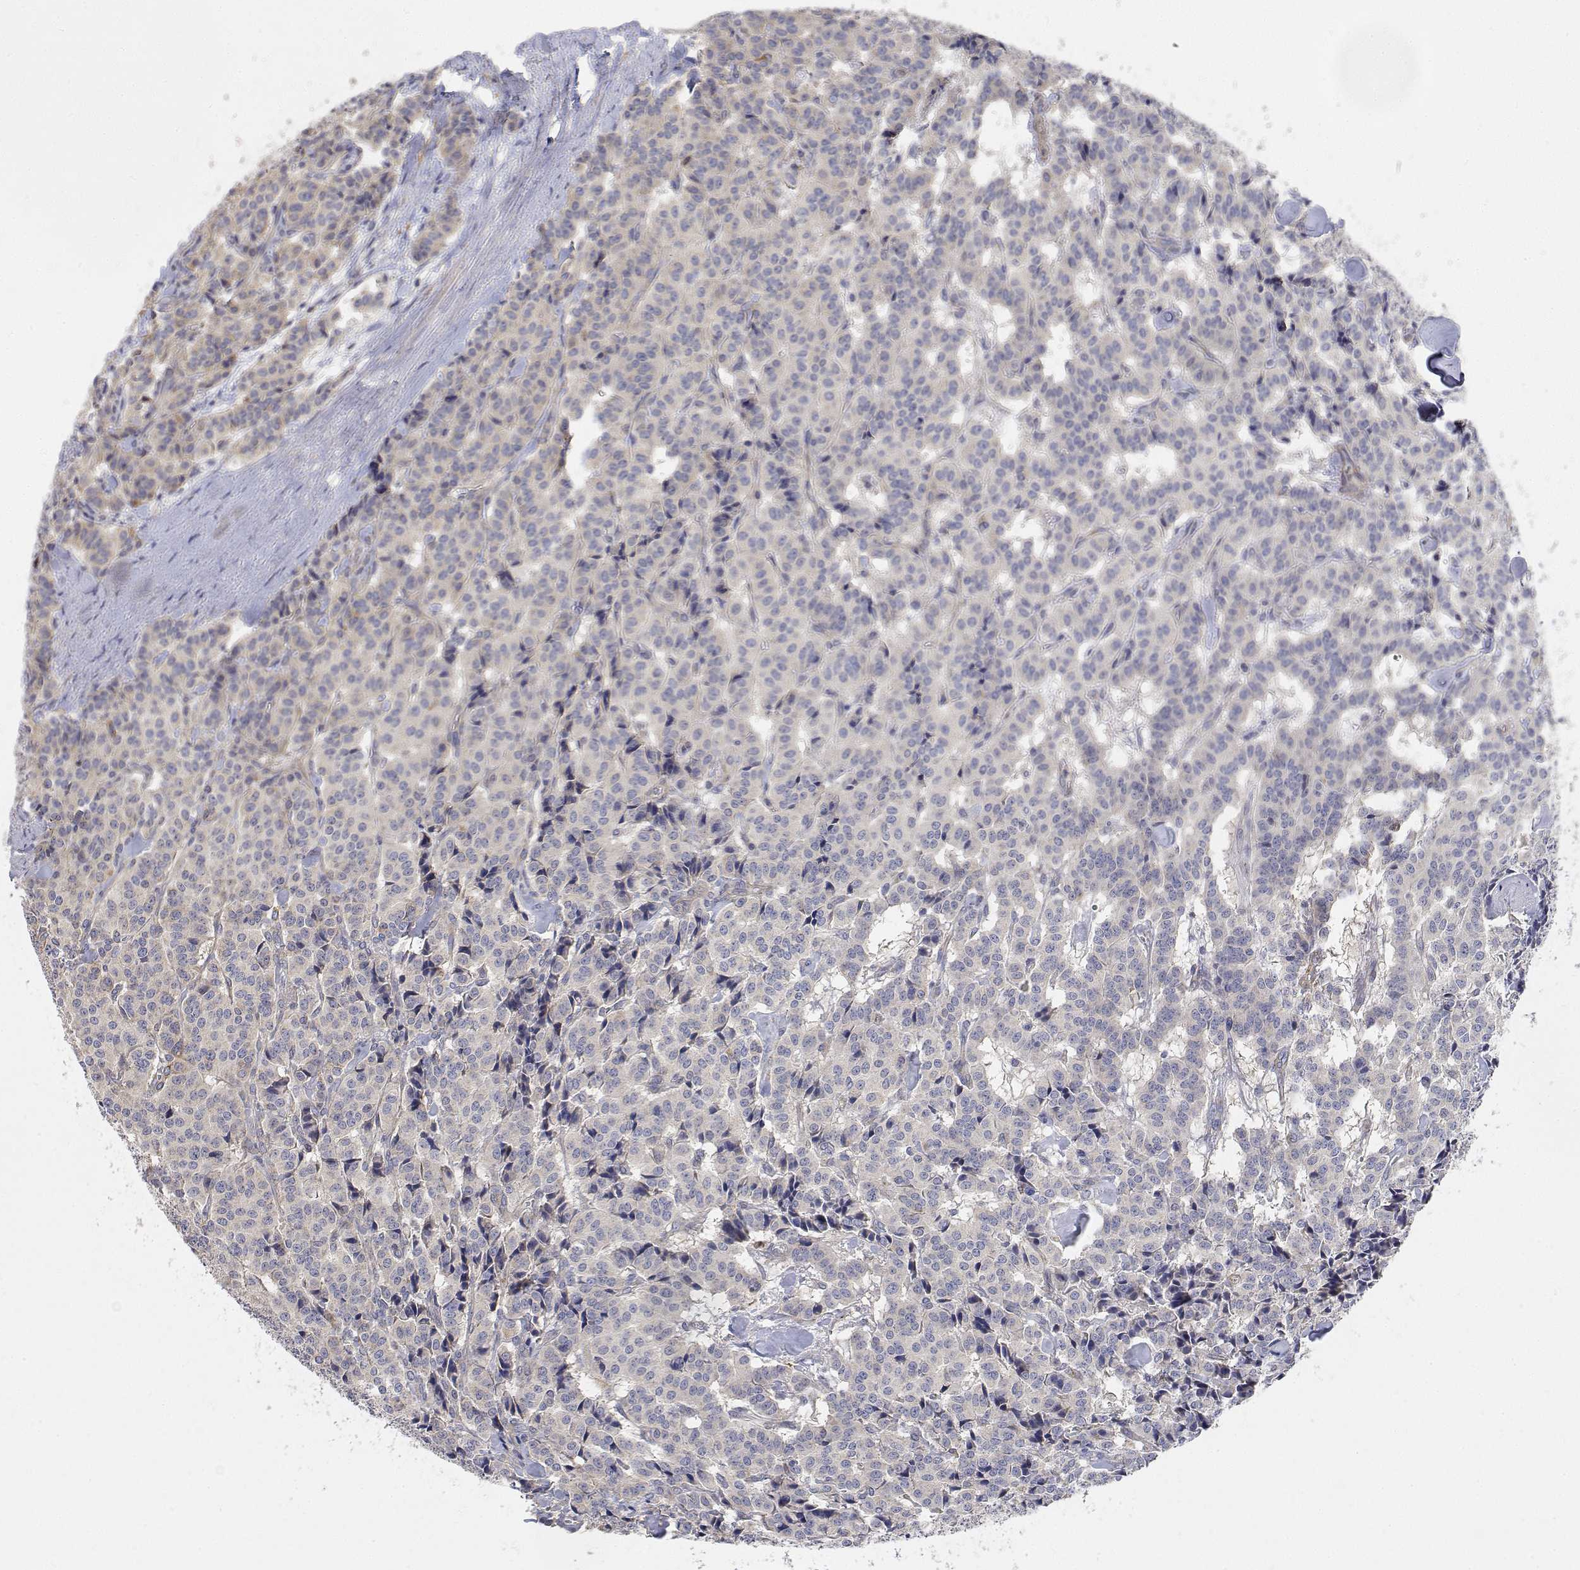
{"staining": {"intensity": "weak", "quantity": "<25%", "location": "cytoplasmic/membranous"}, "tissue": "carcinoid", "cell_type": "Tumor cells", "image_type": "cancer", "snomed": [{"axis": "morphology", "description": "Normal tissue, NOS"}, {"axis": "morphology", "description": "Carcinoid, malignant, NOS"}, {"axis": "topography", "description": "Lung"}], "caption": "Human malignant carcinoid stained for a protein using immunohistochemistry (IHC) displays no expression in tumor cells.", "gene": "LONRF3", "patient": {"sex": "female", "age": 46}}